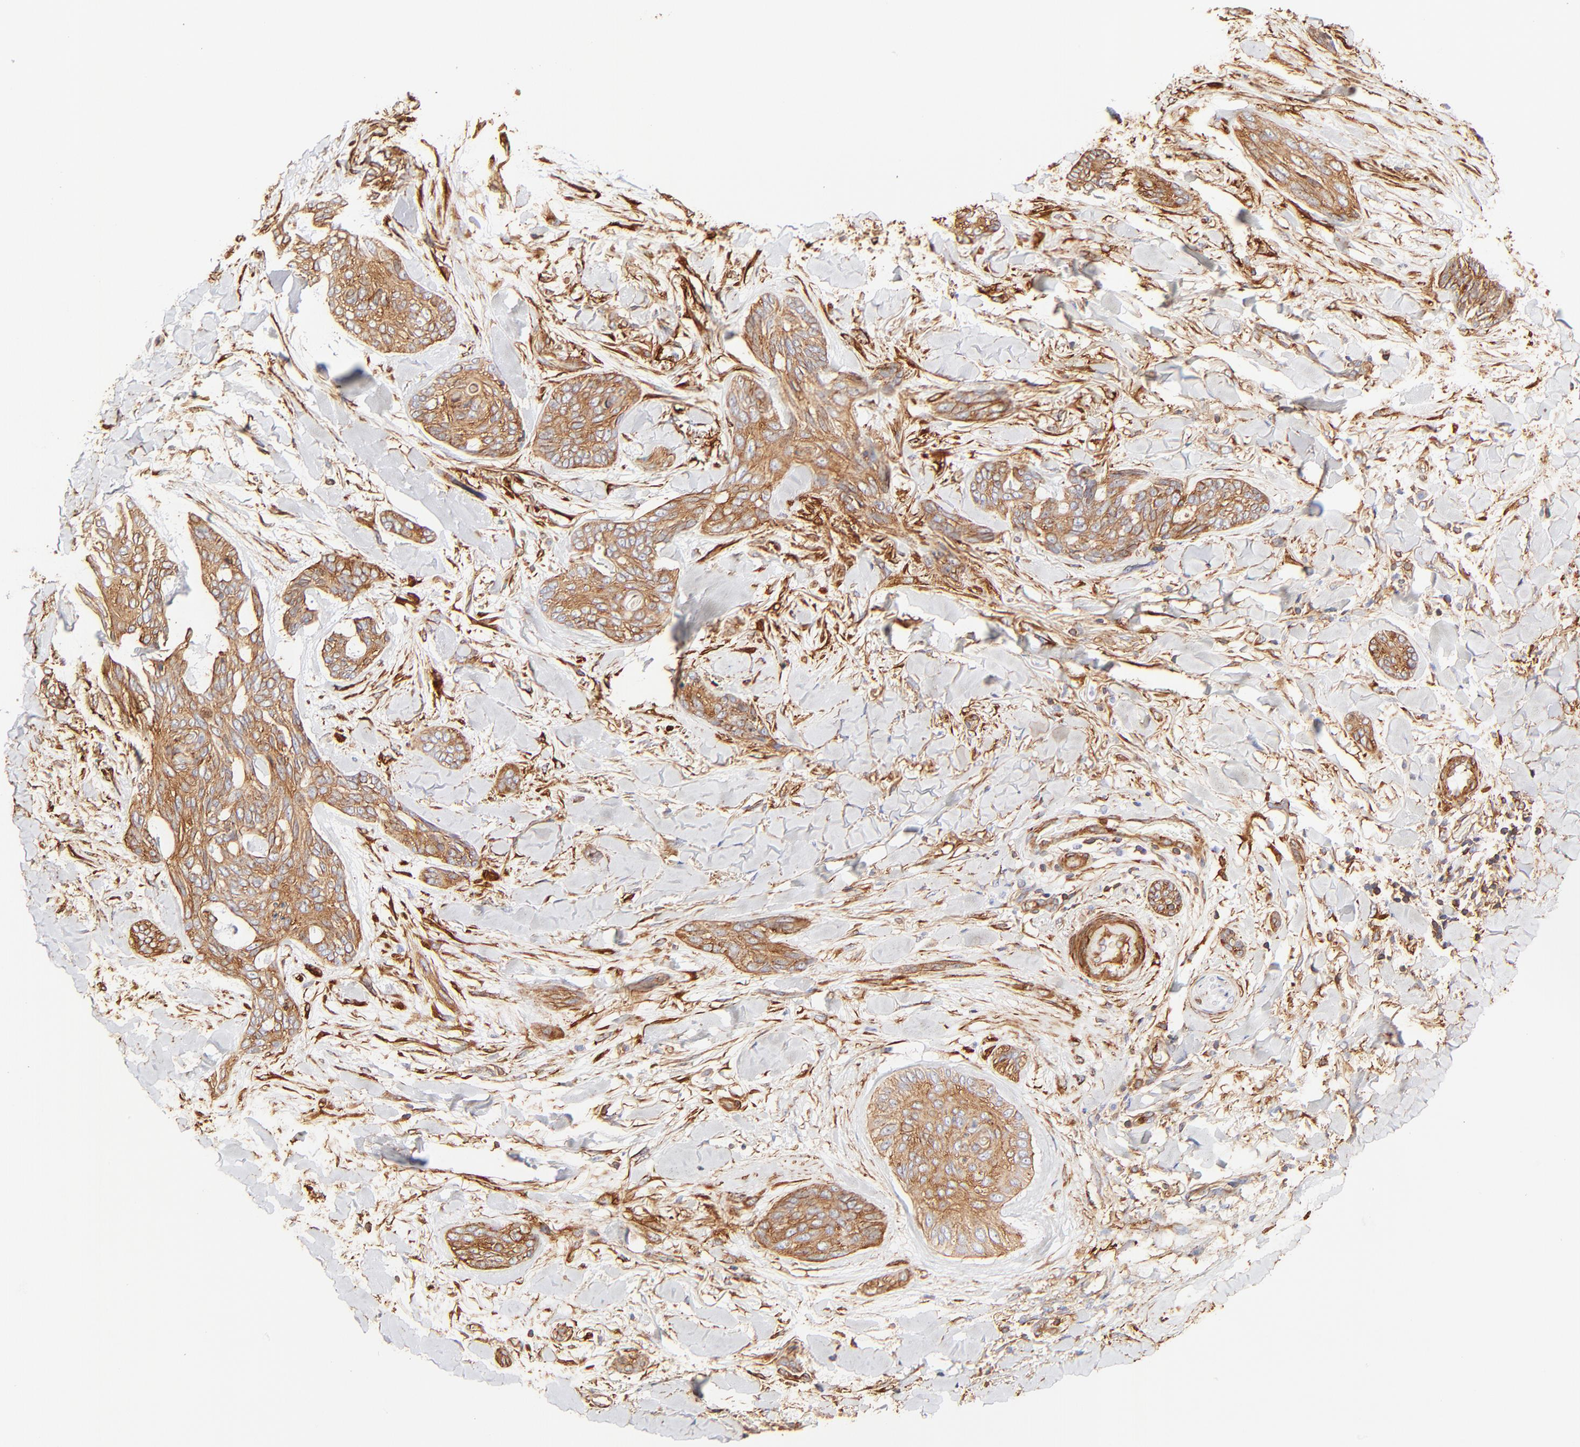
{"staining": {"intensity": "strong", "quantity": ">75%", "location": "cytoplasmic/membranous"}, "tissue": "skin cancer", "cell_type": "Tumor cells", "image_type": "cancer", "snomed": [{"axis": "morphology", "description": "Normal tissue, NOS"}, {"axis": "morphology", "description": "Basal cell carcinoma"}, {"axis": "topography", "description": "Skin"}], "caption": "Immunohistochemical staining of skin basal cell carcinoma exhibits strong cytoplasmic/membranous protein positivity in approximately >75% of tumor cells.", "gene": "FLNA", "patient": {"sex": "female", "age": 71}}